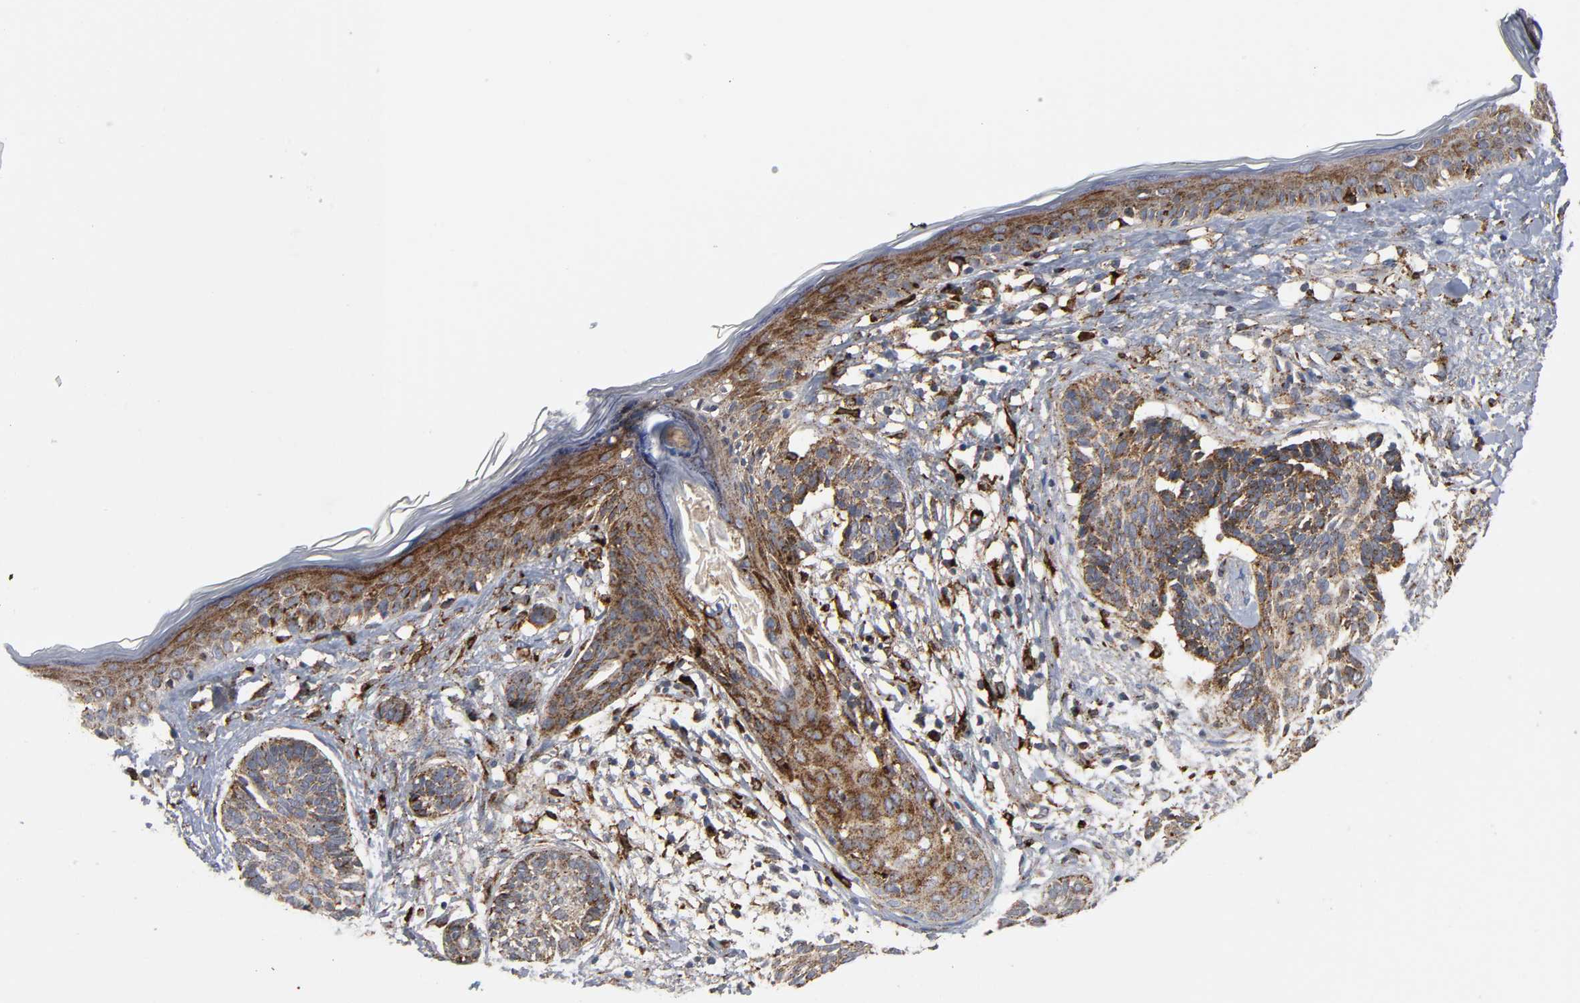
{"staining": {"intensity": "moderate", "quantity": ">75%", "location": "cytoplasmic/membranous"}, "tissue": "skin cancer", "cell_type": "Tumor cells", "image_type": "cancer", "snomed": [{"axis": "morphology", "description": "Normal tissue, NOS"}, {"axis": "morphology", "description": "Basal cell carcinoma"}, {"axis": "topography", "description": "Skin"}], "caption": "Immunohistochemical staining of human skin cancer displays medium levels of moderate cytoplasmic/membranous expression in approximately >75% of tumor cells.", "gene": "PSAP", "patient": {"sex": "male", "age": 63}}